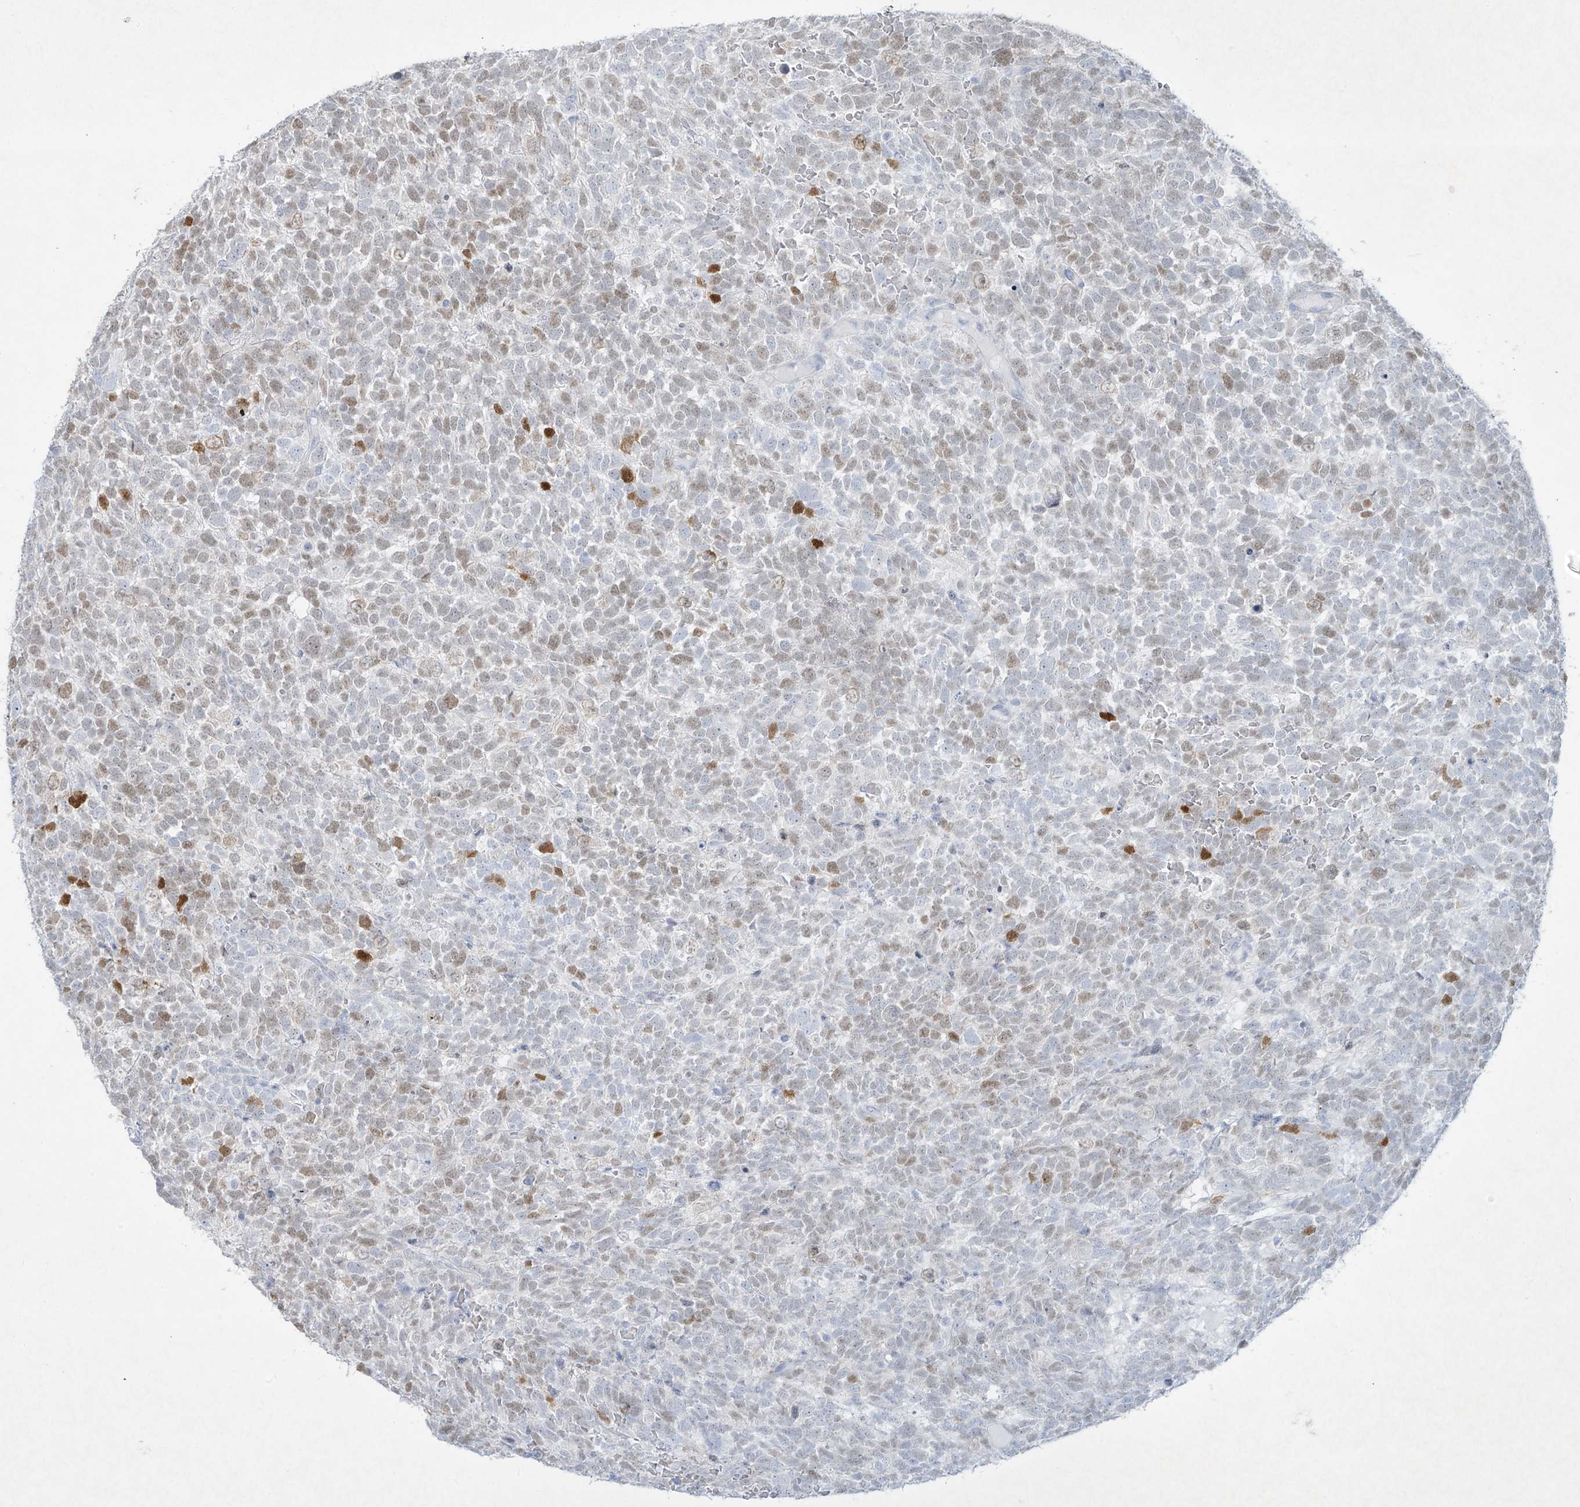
{"staining": {"intensity": "moderate", "quantity": "<25%", "location": "nuclear"}, "tissue": "urothelial cancer", "cell_type": "Tumor cells", "image_type": "cancer", "snomed": [{"axis": "morphology", "description": "Urothelial carcinoma, High grade"}, {"axis": "topography", "description": "Urinary bladder"}], "caption": "The photomicrograph exhibits immunohistochemical staining of urothelial carcinoma (high-grade). There is moderate nuclear expression is appreciated in approximately <25% of tumor cells.", "gene": "PAX6", "patient": {"sex": "female", "age": 82}}